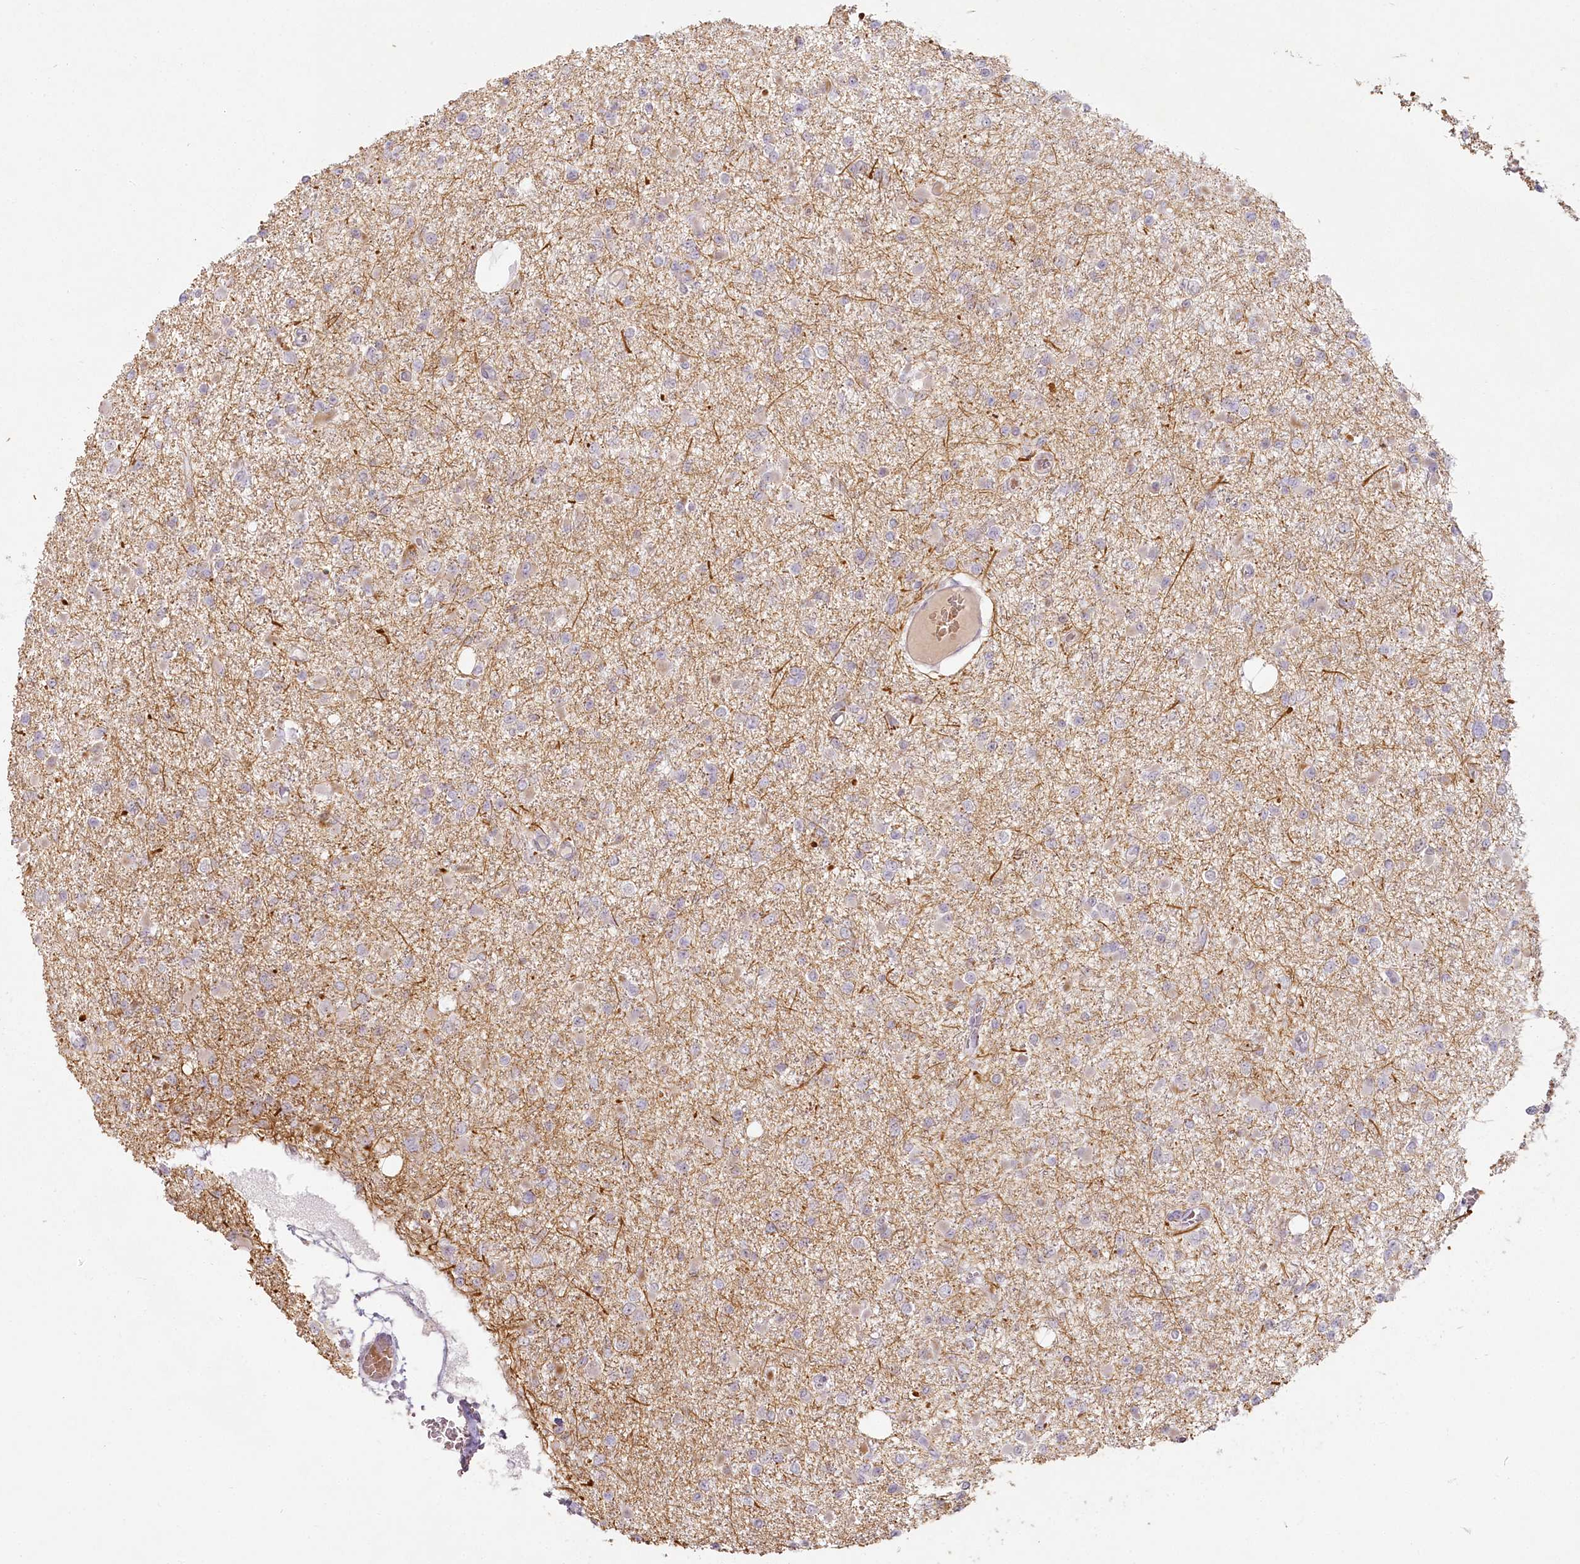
{"staining": {"intensity": "negative", "quantity": "none", "location": "none"}, "tissue": "glioma", "cell_type": "Tumor cells", "image_type": "cancer", "snomed": [{"axis": "morphology", "description": "Glioma, malignant, Low grade"}, {"axis": "topography", "description": "Brain"}], "caption": "Immunohistochemistry (IHC) photomicrograph of glioma stained for a protein (brown), which demonstrates no positivity in tumor cells.", "gene": "EXOSC7", "patient": {"sex": "female", "age": 22}}